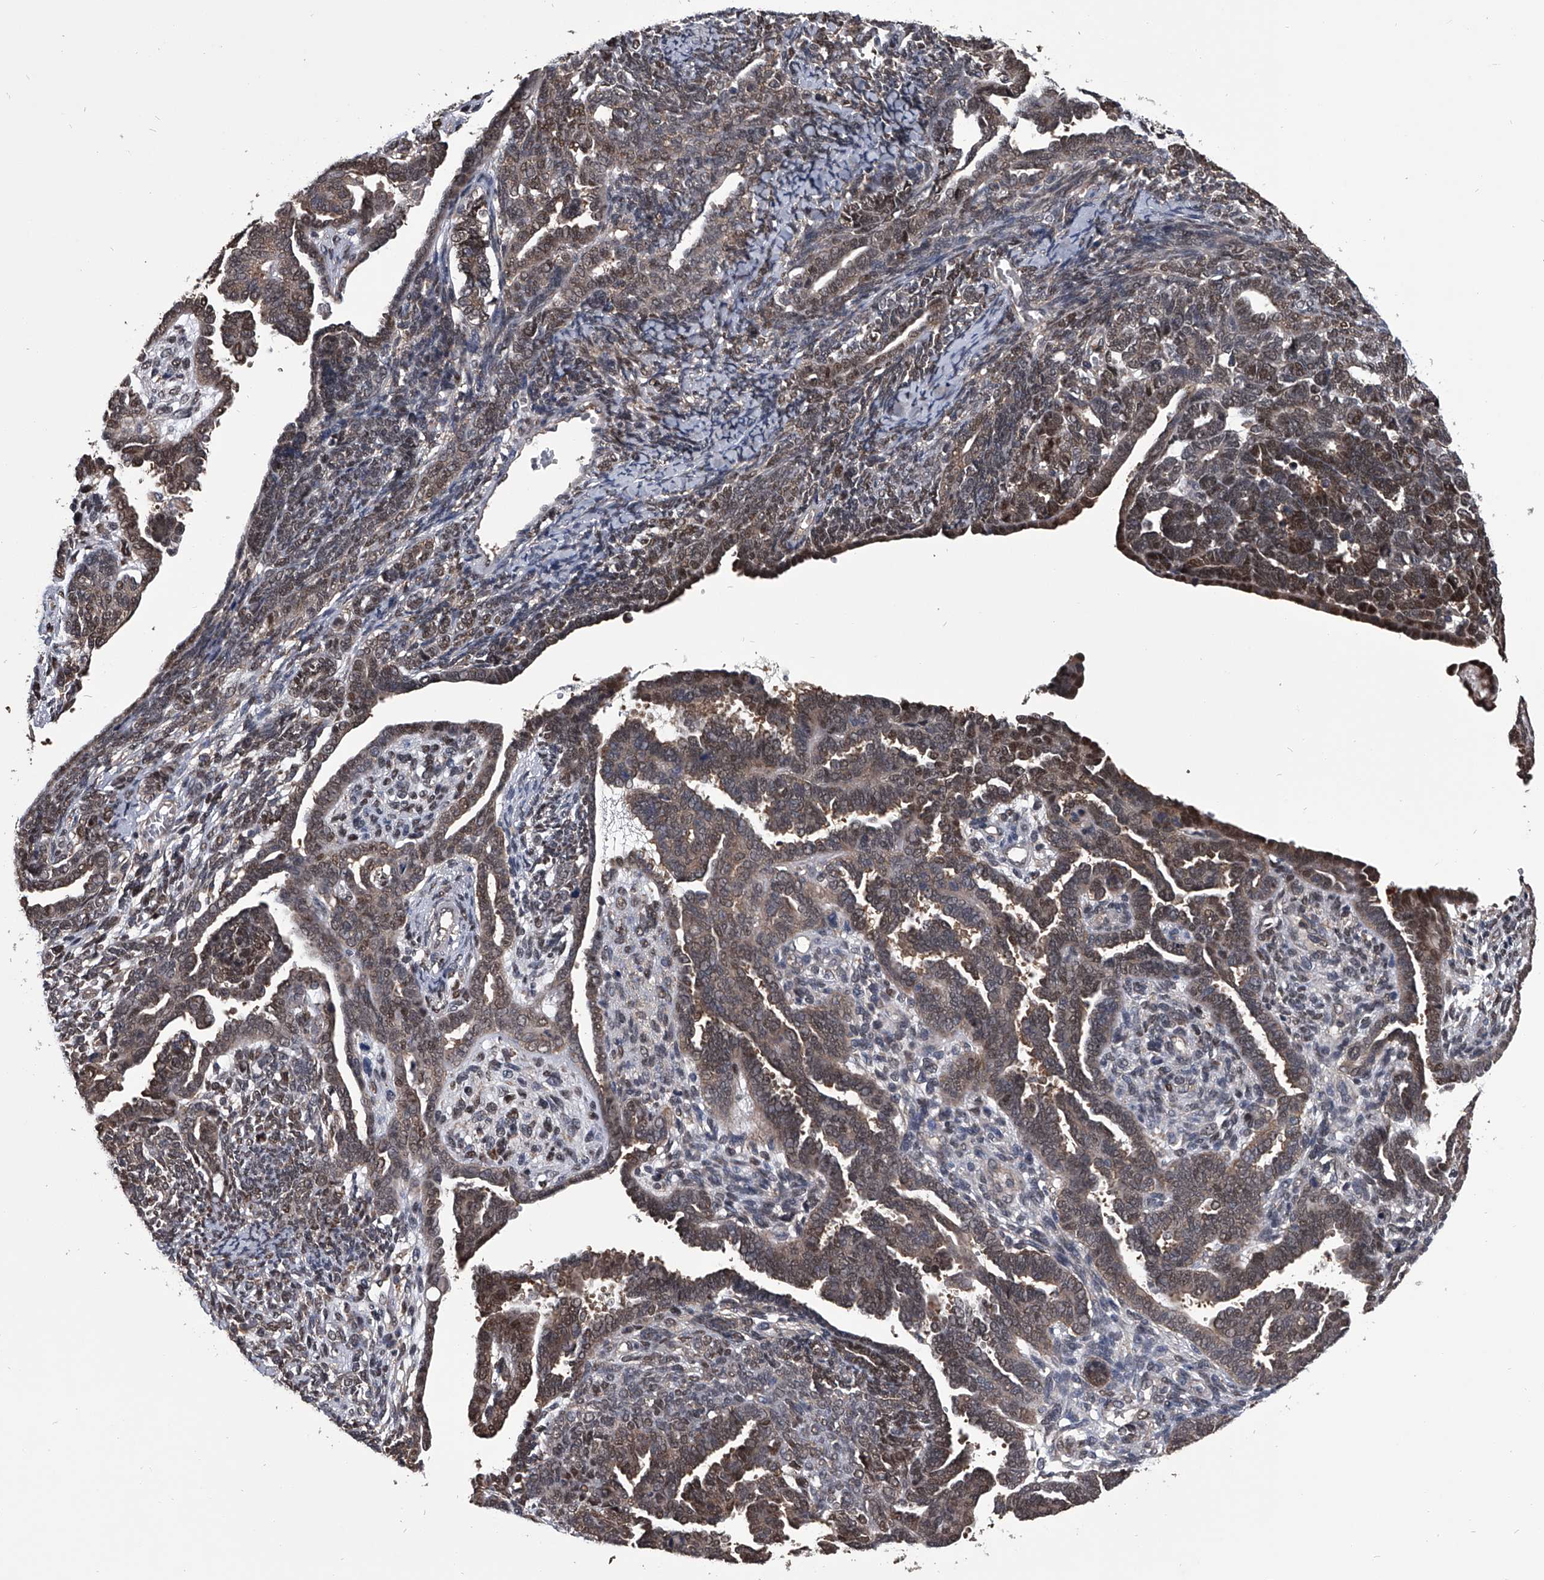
{"staining": {"intensity": "moderate", "quantity": ">75%", "location": "cytoplasmic/membranous,nuclear"}, "tissue": "endometrial cancer", "cell_type": "Tumor cells", "image_type": "cancer", "snomed": [{"axis": "morphology", "description": "Neoplasm, malignant, NOS"}, {"axis": "topography", "description": "Endometrium"}], "caption": "Immunohistochemistry (IHC) of endometrial malignant neoplasm exhibits medium levels of moderate cytoplasmic/membranous and nuclear staining in approximately >75% of tumor cells.", "gene": "TSNAX", "patient": {"sex": "female", "age": 74}}